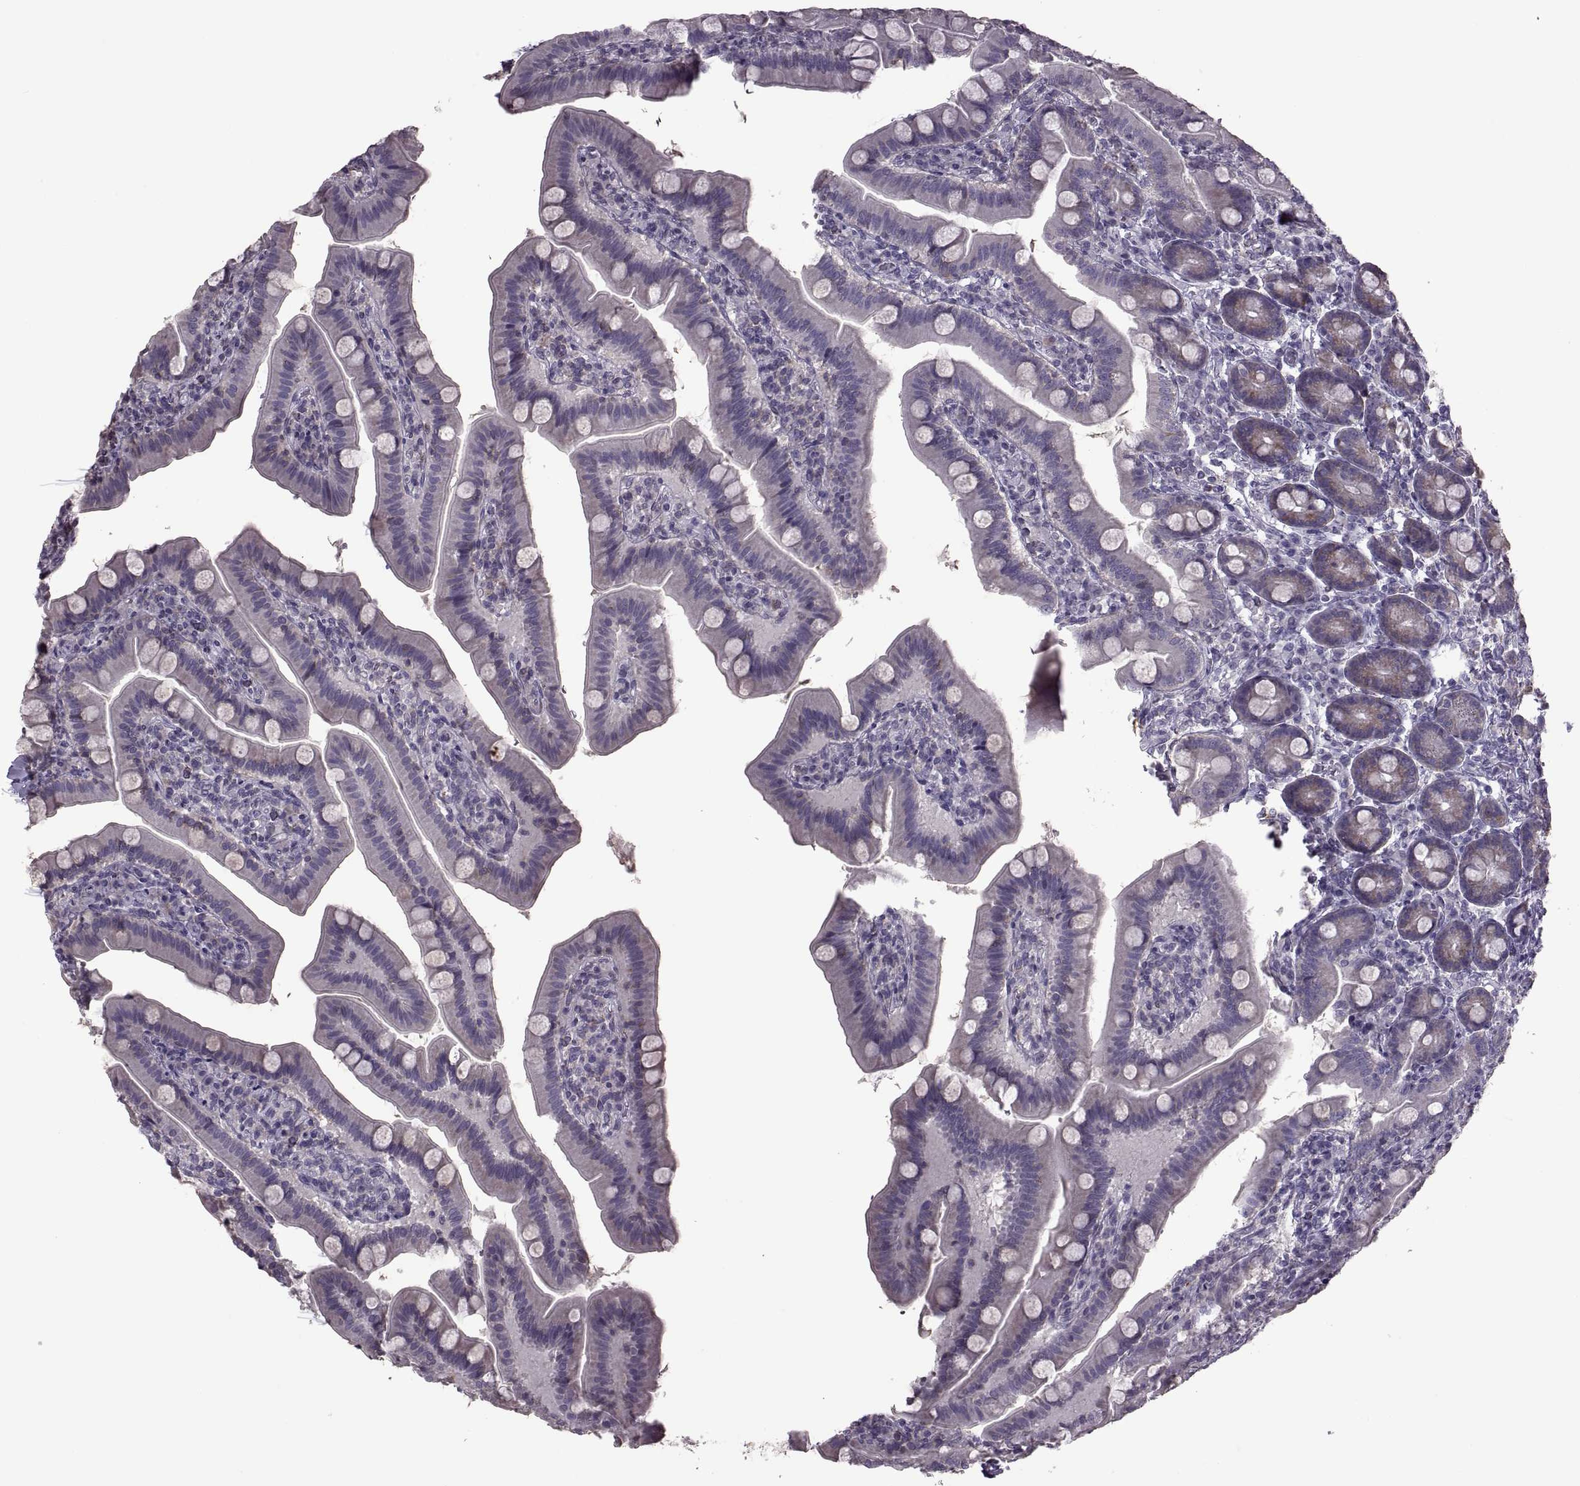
{"staining": {"intensity": "moderate", "quantity": "<25%", "location": "cytoplasmic/membranous"}, "tissue": "small intestine", "cell_type": "Glandular cells", "image_type": "normal", "snomed": [{"axis": "morphology", "description": "Normal tissue, NOS"}, {"axis": "topography", "description": "Small intestine"}], "caption": "Immunohistochemical staining of benign small intestine shows moderate cytoplasmic/membranous protein positivity in approximately <25% of glandular cells.", "gene": "PABPC1", "patient": {"sex": "male", "age": 66}}